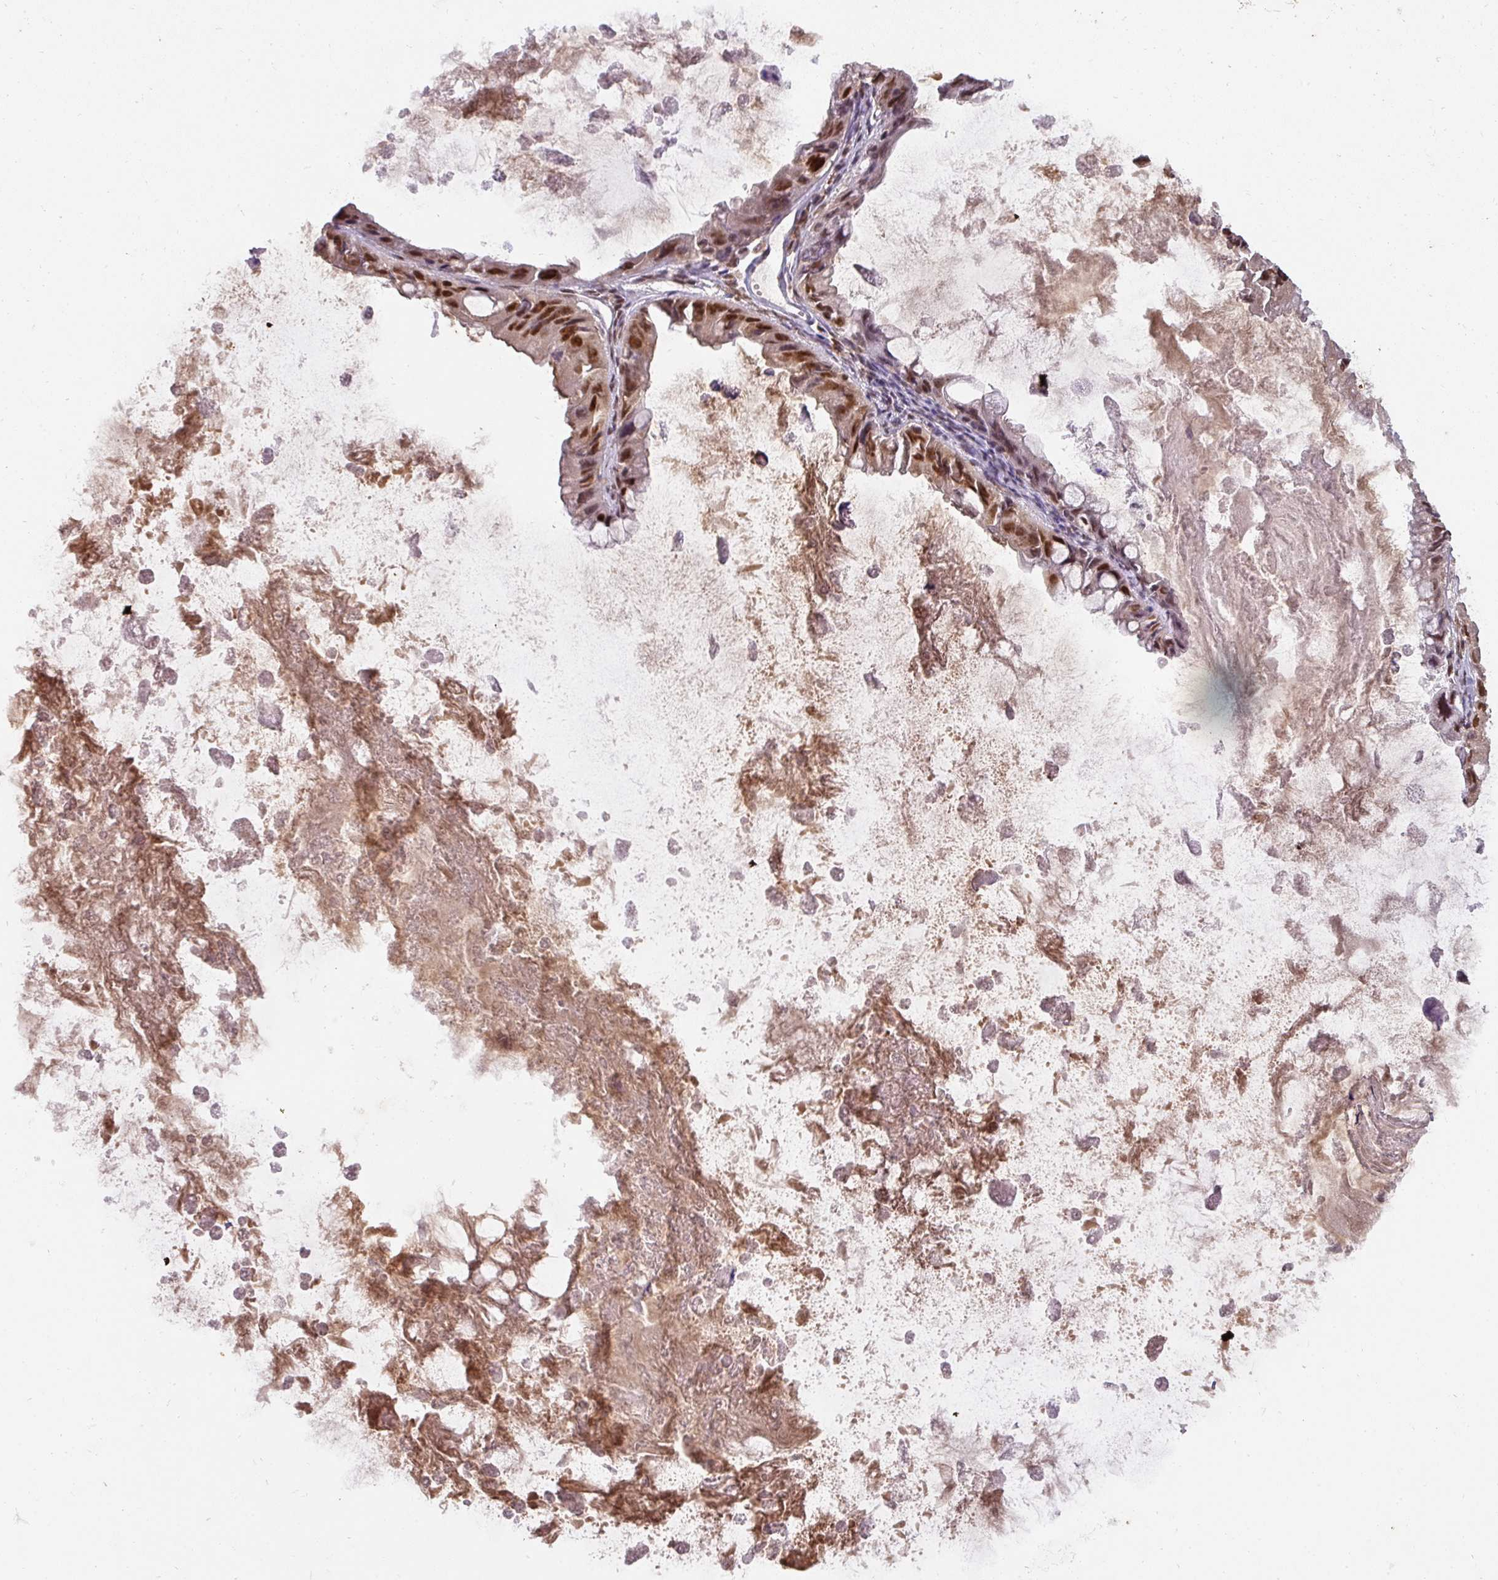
{"staining": {"intensity": "moderate", "quantity": ">75%", "location": "nuclear"}, "tissue": "ovarian cancer", "cell_type": "Tumor cells", "image_type": "cancer", "snomed": [{"axis": "morphology", "description": "Cystadenocarcinoma, mucinous, NOS"}, {"axis": "topography", "description": "Ovary"}], "caption": "A histopathology image showing moderate nuclear positivity in about >75% of tumor cells in ovarian mucinous cystadenocarcinoma, as visualized by brown immunohistochemical staining.", "gene": "RANBP9", "patient": {"sex": "female", "age": 61}}